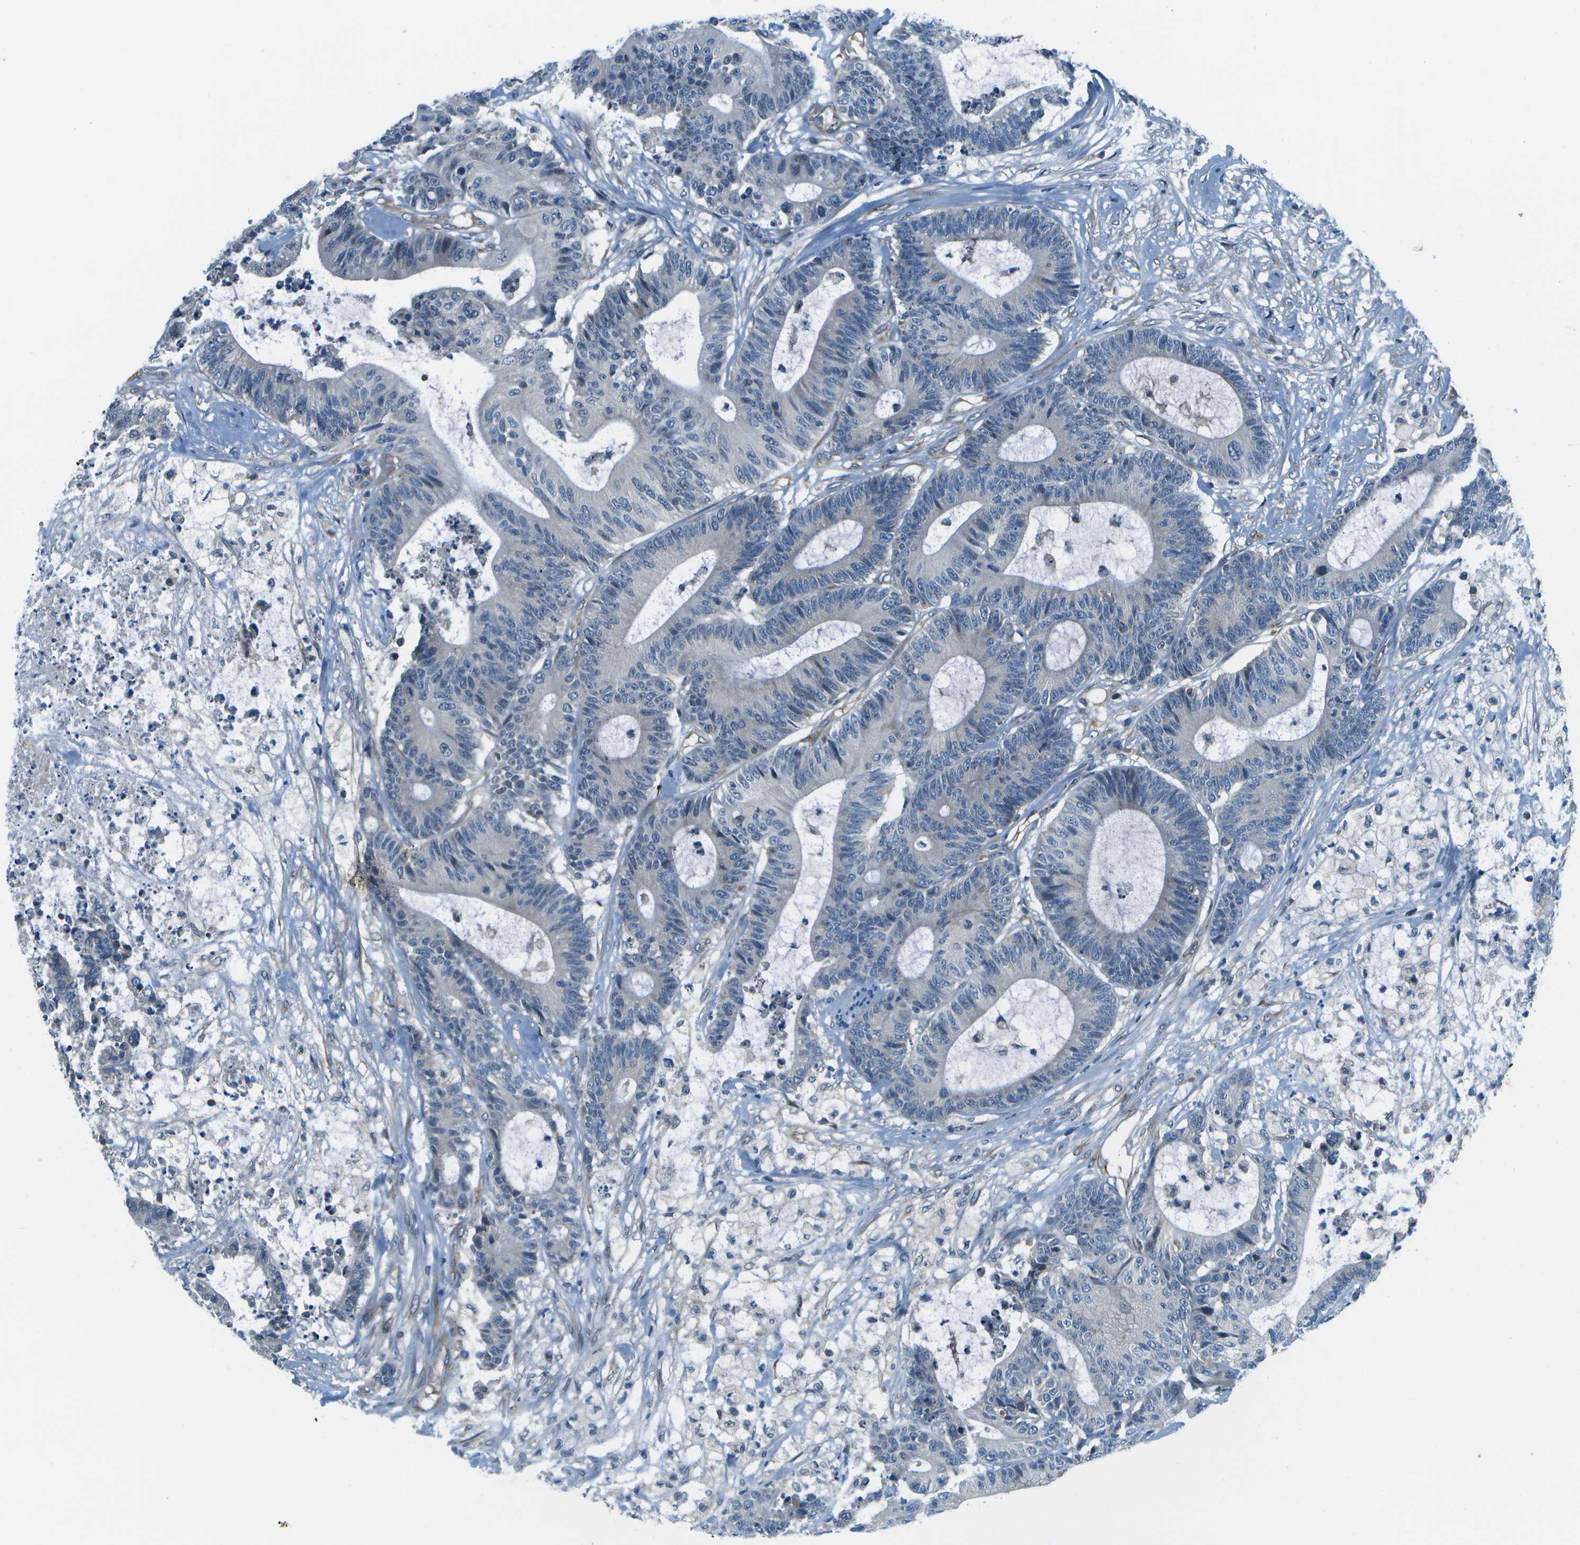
{"staining": {"intensity": "negative", "quantity": "none", "location": "none"}, "tissue": "colorectal cancer", "cell_type": "Tumor cells", "image_type": "cancer", "snomed": [{"axis": "morphology", "description": "Adenocarcinoma, NOS"}, {"axis": "topography", "description": "Colon"}], "caption": "The micrograph shows no staining of tumor cells in adenocarcinoma (colorectal).", "gene": "CTIF", "patient": {"sex": "female", "age": 84}}